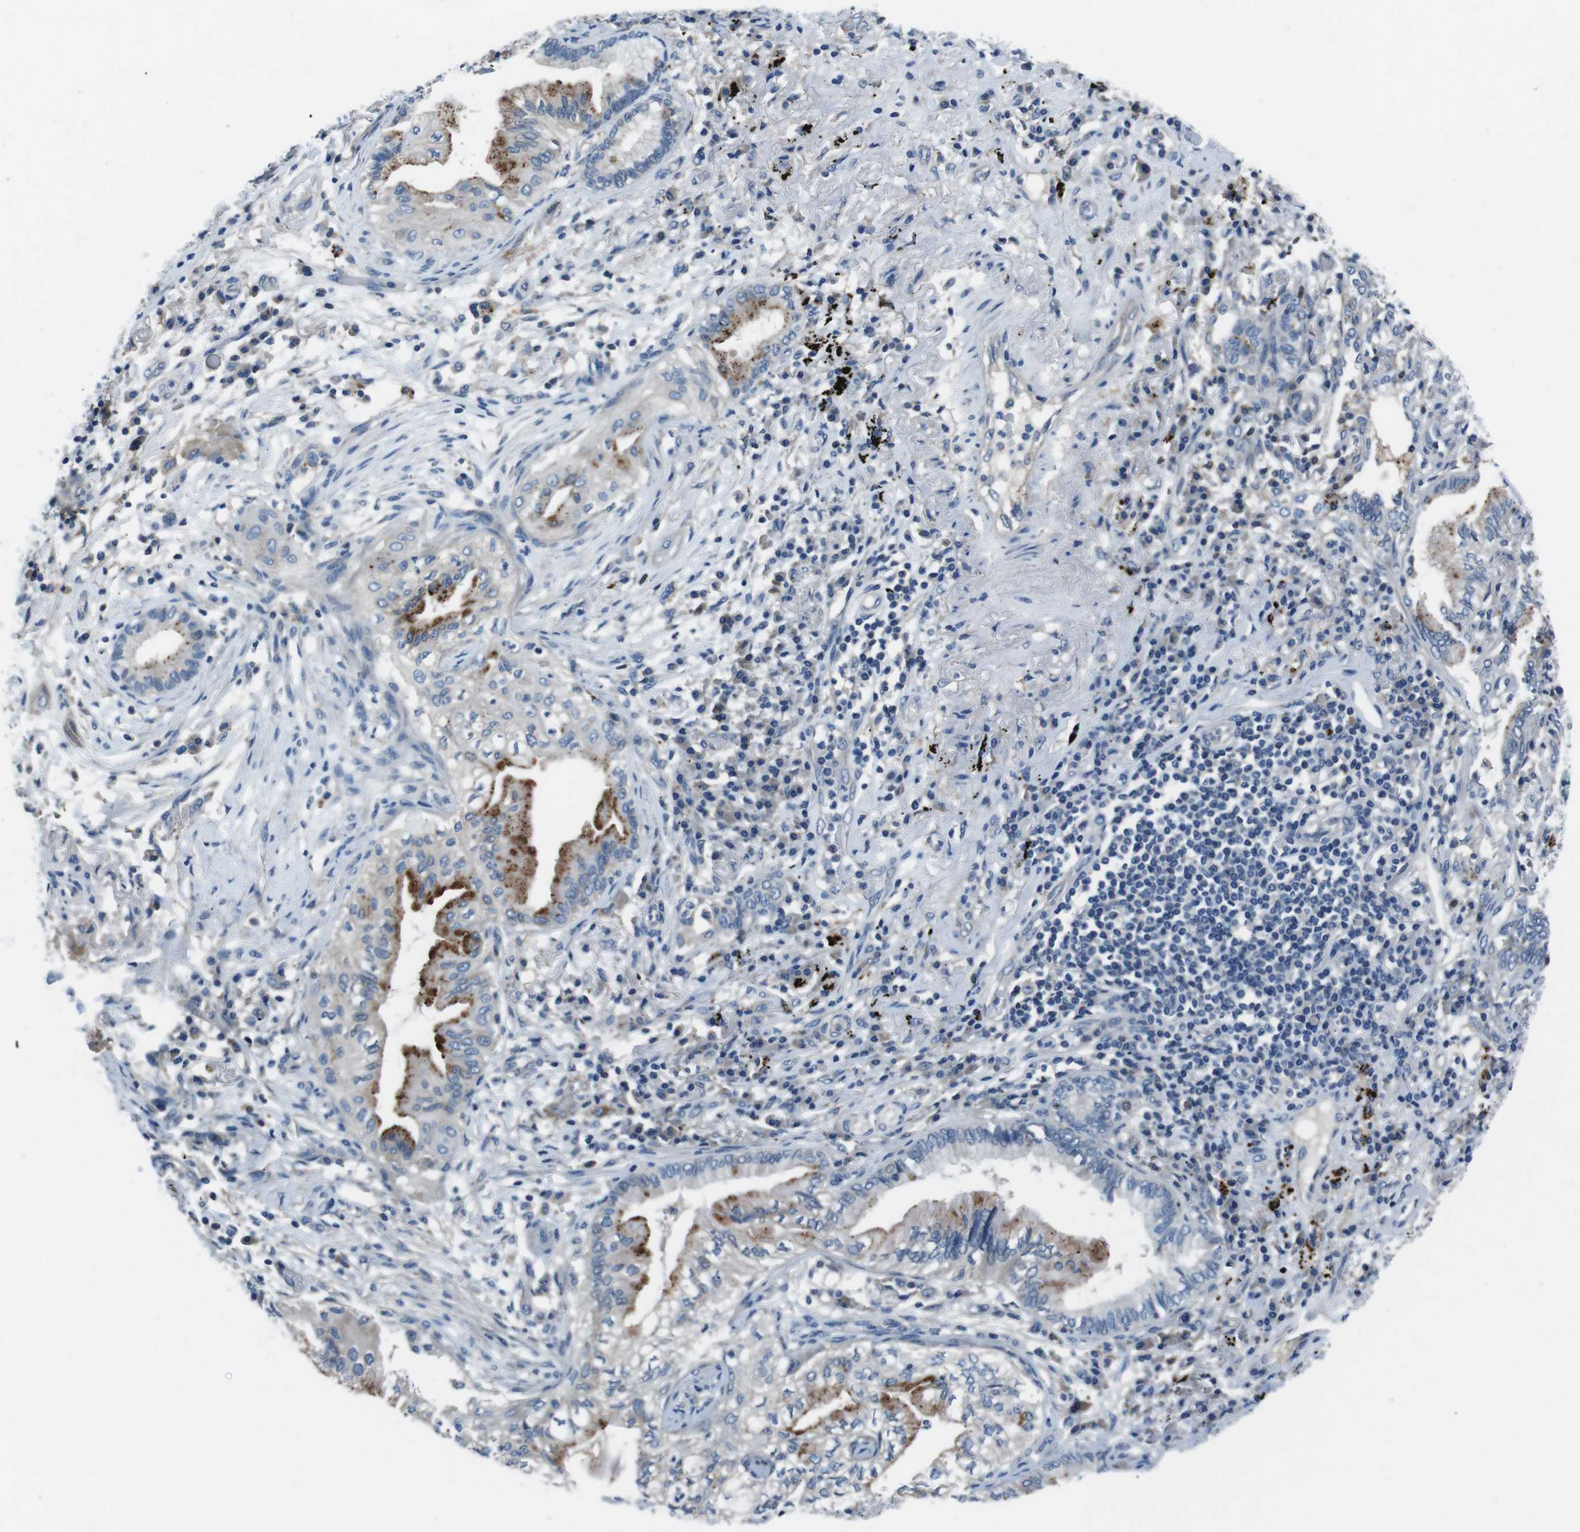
{"staining": {"intensity": "moderate", "quantity": "<25%", "location": "cytoplasmic/membranous"}, "tissue": "lung cancer", "cell_type": "Tumor cells", "image_type": "cancer", "snomed": [{"axis": "morphology", "description": "Normal tissue, NOS"}, {"axis": "morphology", "description": "Adenocarcinoma, NOS"}, {"axis": "topography", "description": "Bronchus"}, {"axis": "topography", "description": "Lung"}], "caption": "Human lung cancer (adenocarcinoma) stained with a brown dye shows moderate cytoplasmic/membranous positive staining in about <25% of tumor cells.", "gene": "TULP3", "patient": {"sex": "female", "age": 70}}